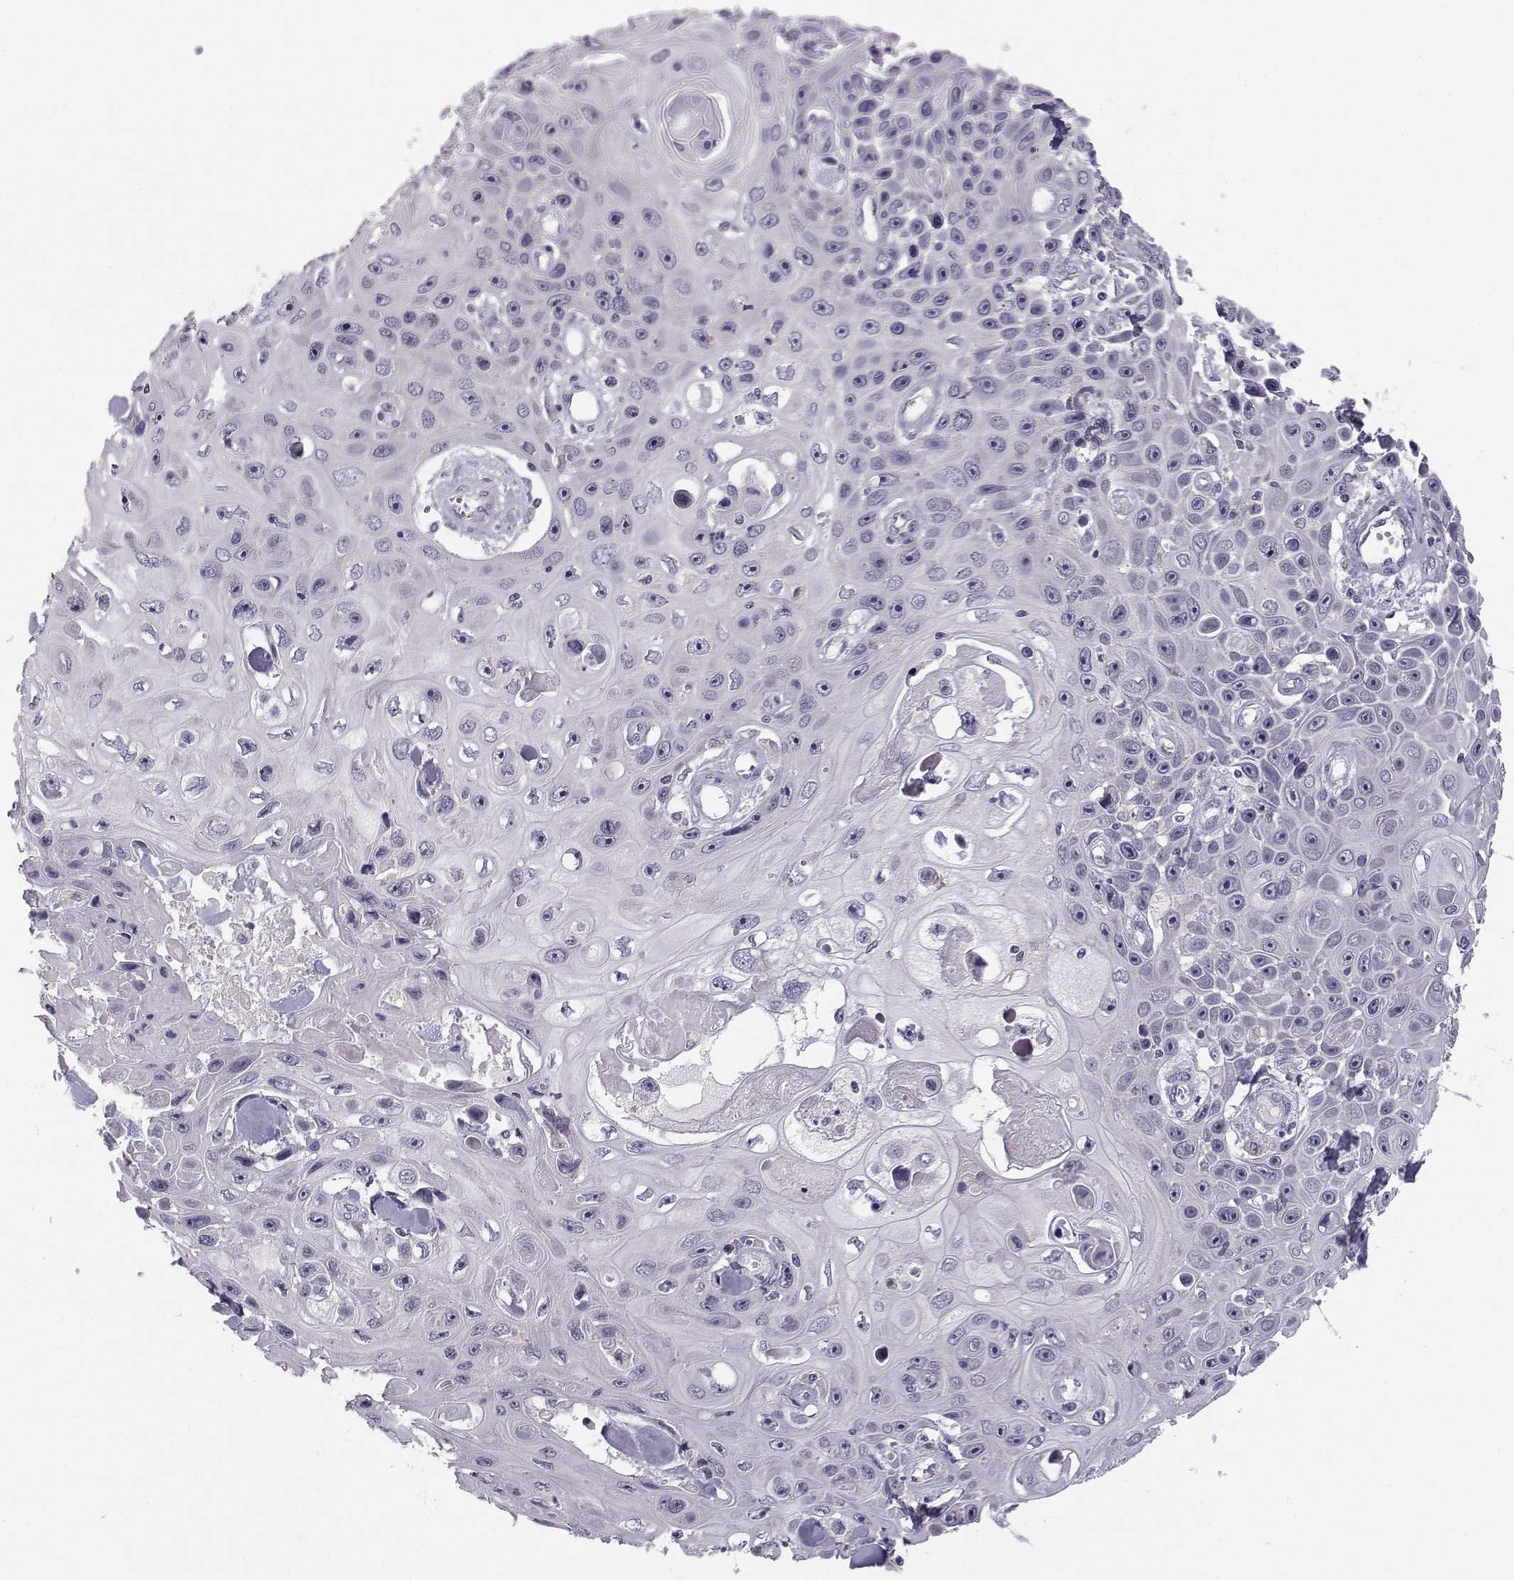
{"staining": {"intensity": "negative", "quantity": "none", "location": "none"}, "tissue": "skin cancer", "cell_type": "Tumor cells", "image_type": "cancer", "snomed": [{"axis": "morphology", "description": "Squamous cell carcinoma, NOS"}, {"axis": "topography", "description": "Skin"}], "caption": "This is an immunohistochemistry (IHC) histopathology image of skin cancer. There is no positivity in tumor cells.", "gene": "ACSL6", "patient": {"sex": "male", "age": 82}}